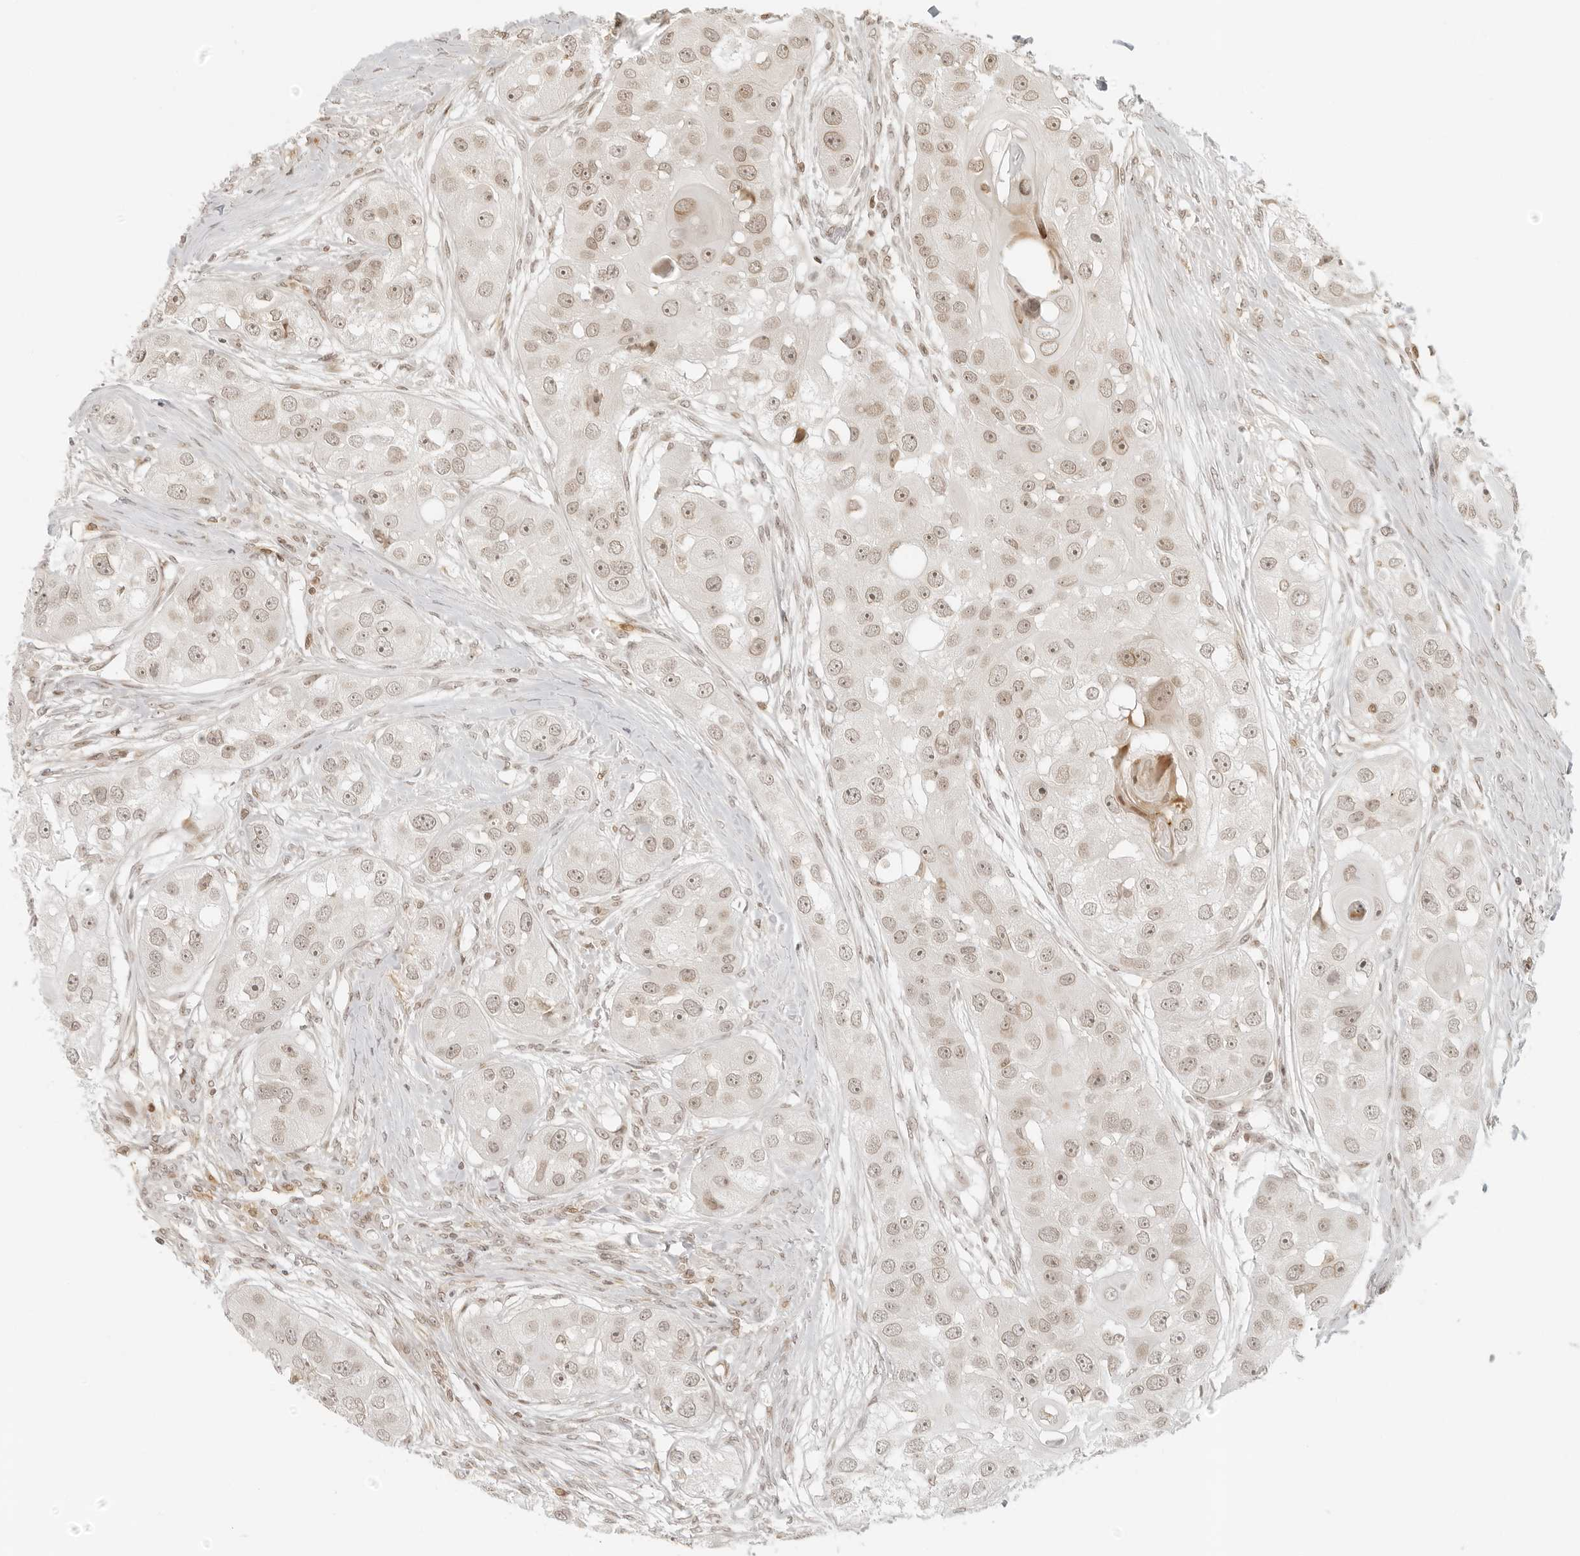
{"staining": {"intensity": "weak", "quantity": ">75%", "location": "nuclear"}, "tissue": "head and neck cancer", "cell_type": "Tumor cells", "image_type": "cancer", "snomed": [{"axis": "morphology", "description": "Normal tissue, NOS"}, {"axis": "morphology", "description": "Squamous cell carcinoma, NOS"}, {"axis": "topography", "description": "Skeletal muscle"}, {"axis": "topography", "description": "Head-Neck"}], "caption": "Immunohistochemistry staining of head and neck cancer, which exhibits low levels of weak nuclear positivity in about >75% of tumor cells indicating weak nuclear protein expression. The staining was performed using DAB (3,3'-diaminobenzidine) (brown) for protein detection and nuclei were counterstained in hematoxylin (blue).", "gene": "ZNF407", "patient": {"sex": "male", "age": 51}}